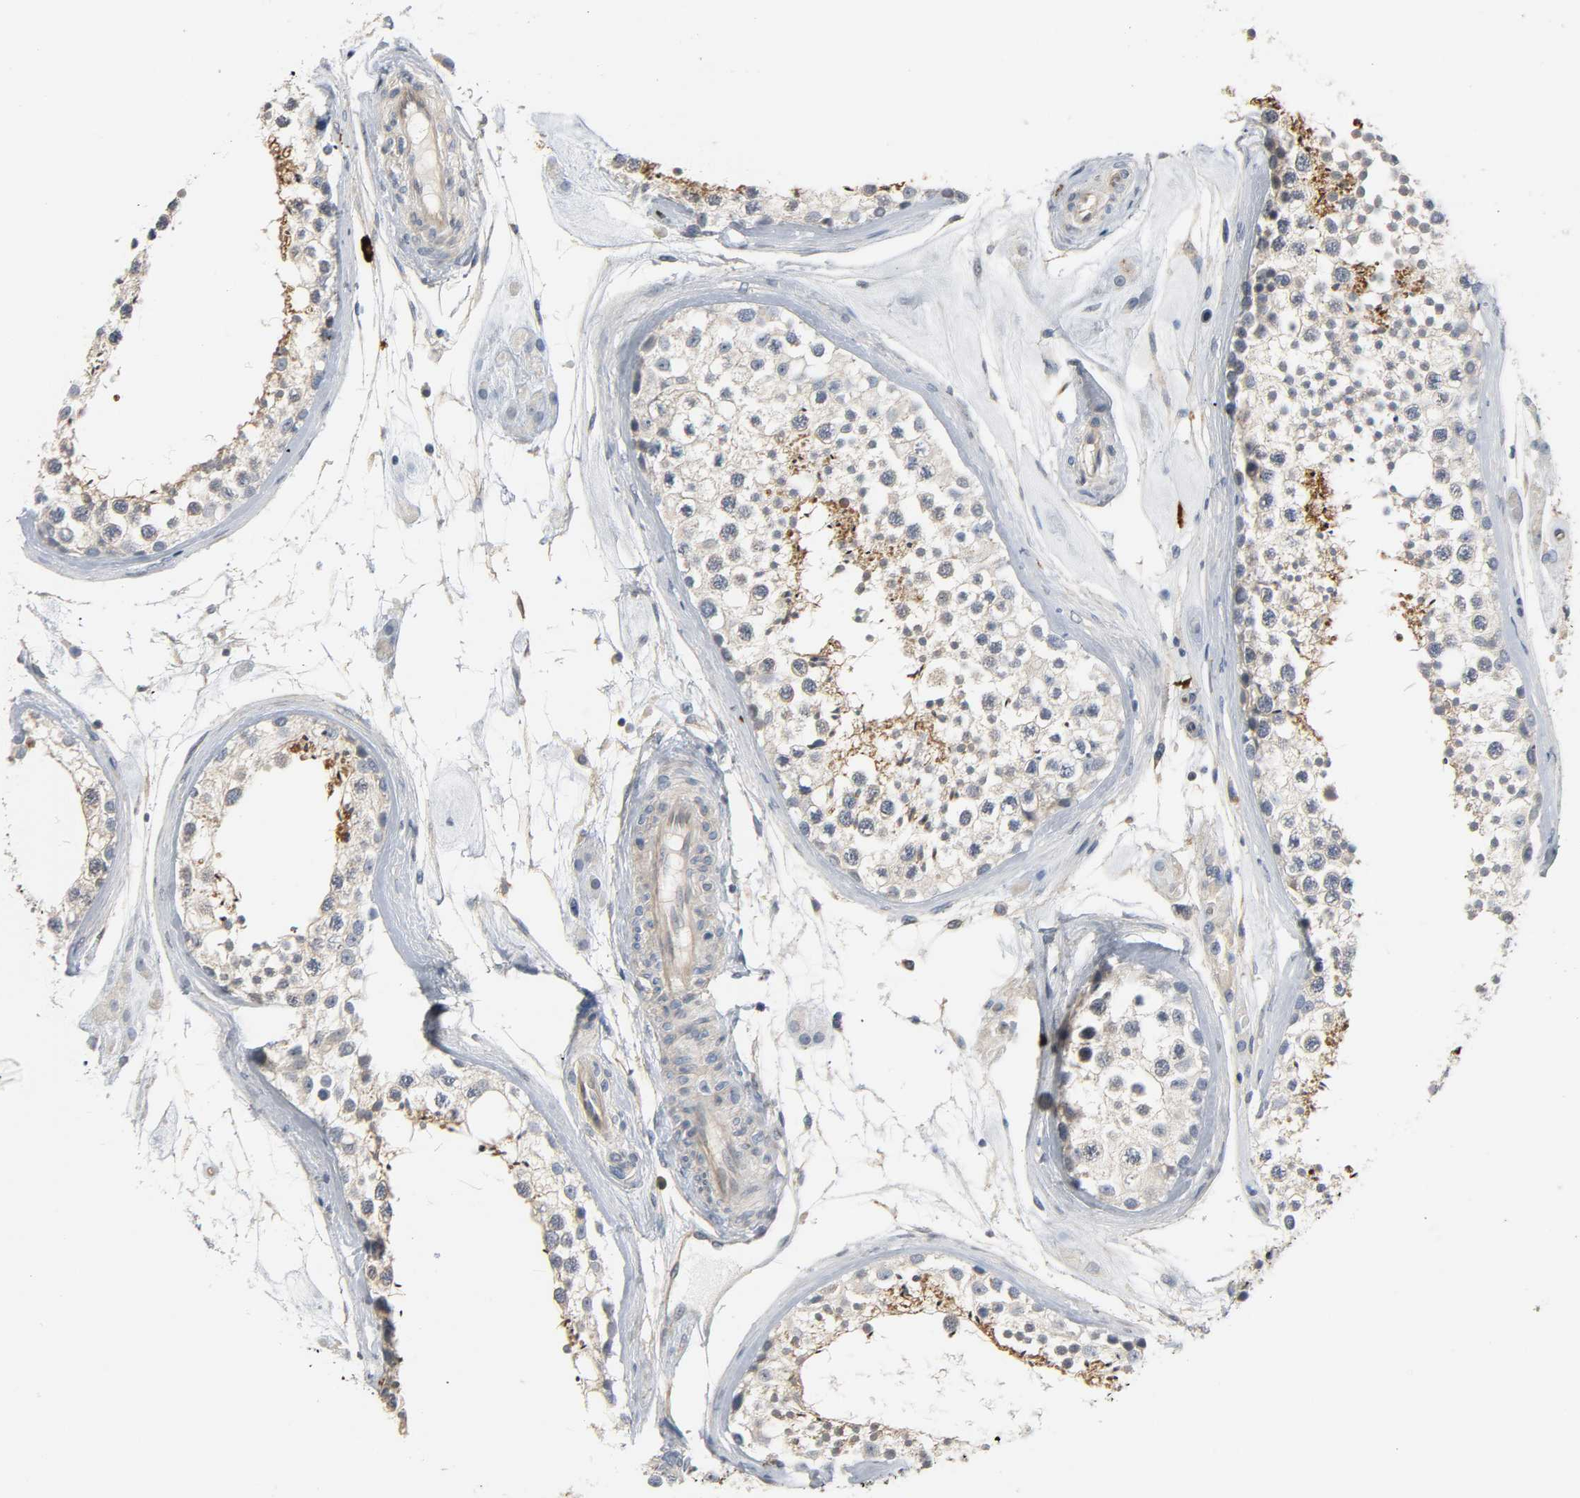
{"staining": {"intensity": "weak", "quantity": "25%-75%", "location": "cytoplasmic/membranous"}, "tissue": "testis", "cell_type": "Cells in seminiferous ducts", "image_type": "normal", "snomed": [{"axis": "morphology", "description": "Normal tissue, NOS"}, {"axis": "topography", "description": "Testis"}], "caption": "Immunohistochemical staining of normal testis displays weak cytoplasmic/membranous protein staining in approximately 25%-75% of cells in seminiferous ducts.", "gene": "LIMCH1", "patient": {"sex": "male", "age": 46}}